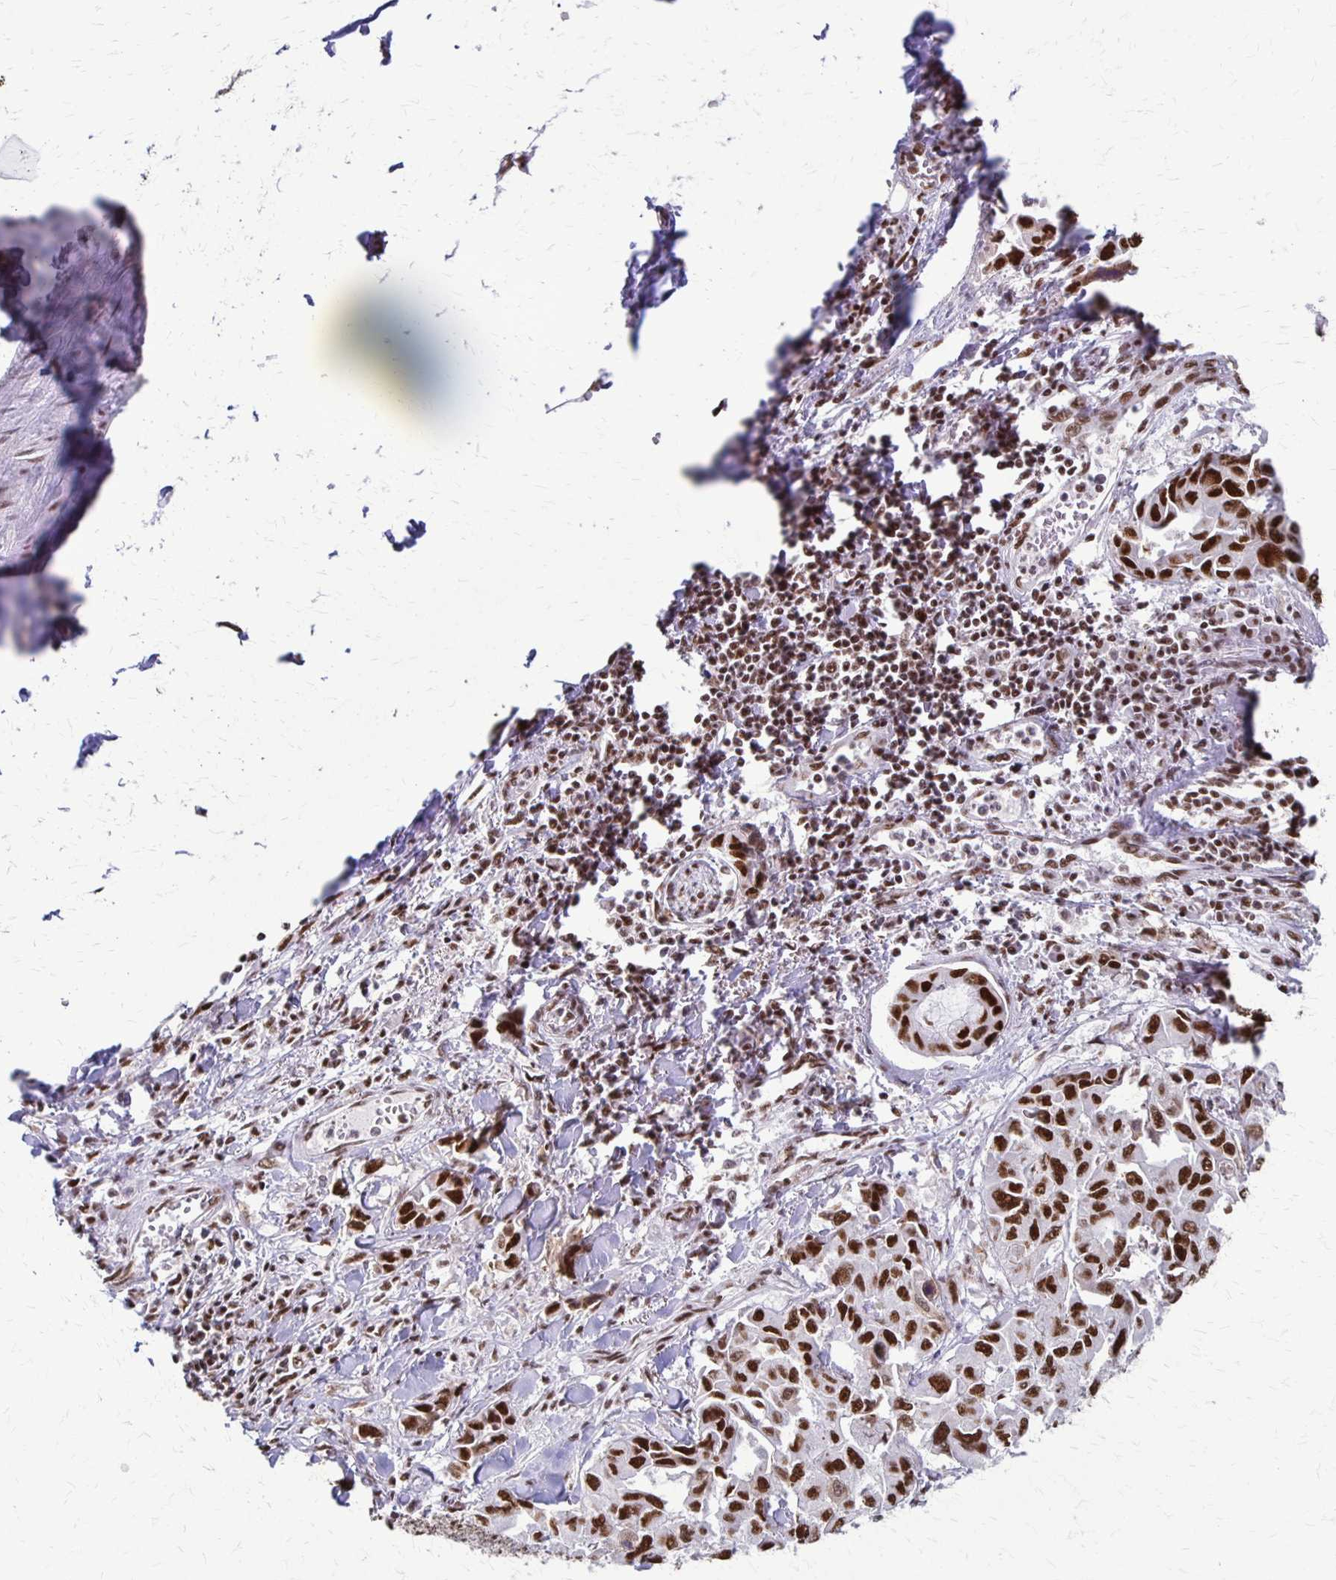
{"staining": {"intensity": "strong", "quantity": ">75%", "location": "nuclear"}, "tissue": "lung cancer", "cell_type": "Tumor cells", "image_type": "cancer", "snomed": [{"axis": "morphology", "description": "Adenocarcinoma, NOS"}, {"axis": "topography", "description": "Lung"}], "caption": "The histopathology image demonstrates immunohistochemical staining of lung adenocarcinoma. There is strong nuclear staining is identified in about >75% of tumor cells. (DAB IHC, brown staining for protein, blue staining for nuclei).", "gene": "XRCC6", "patient": {"sex": "male", "age": 64}}